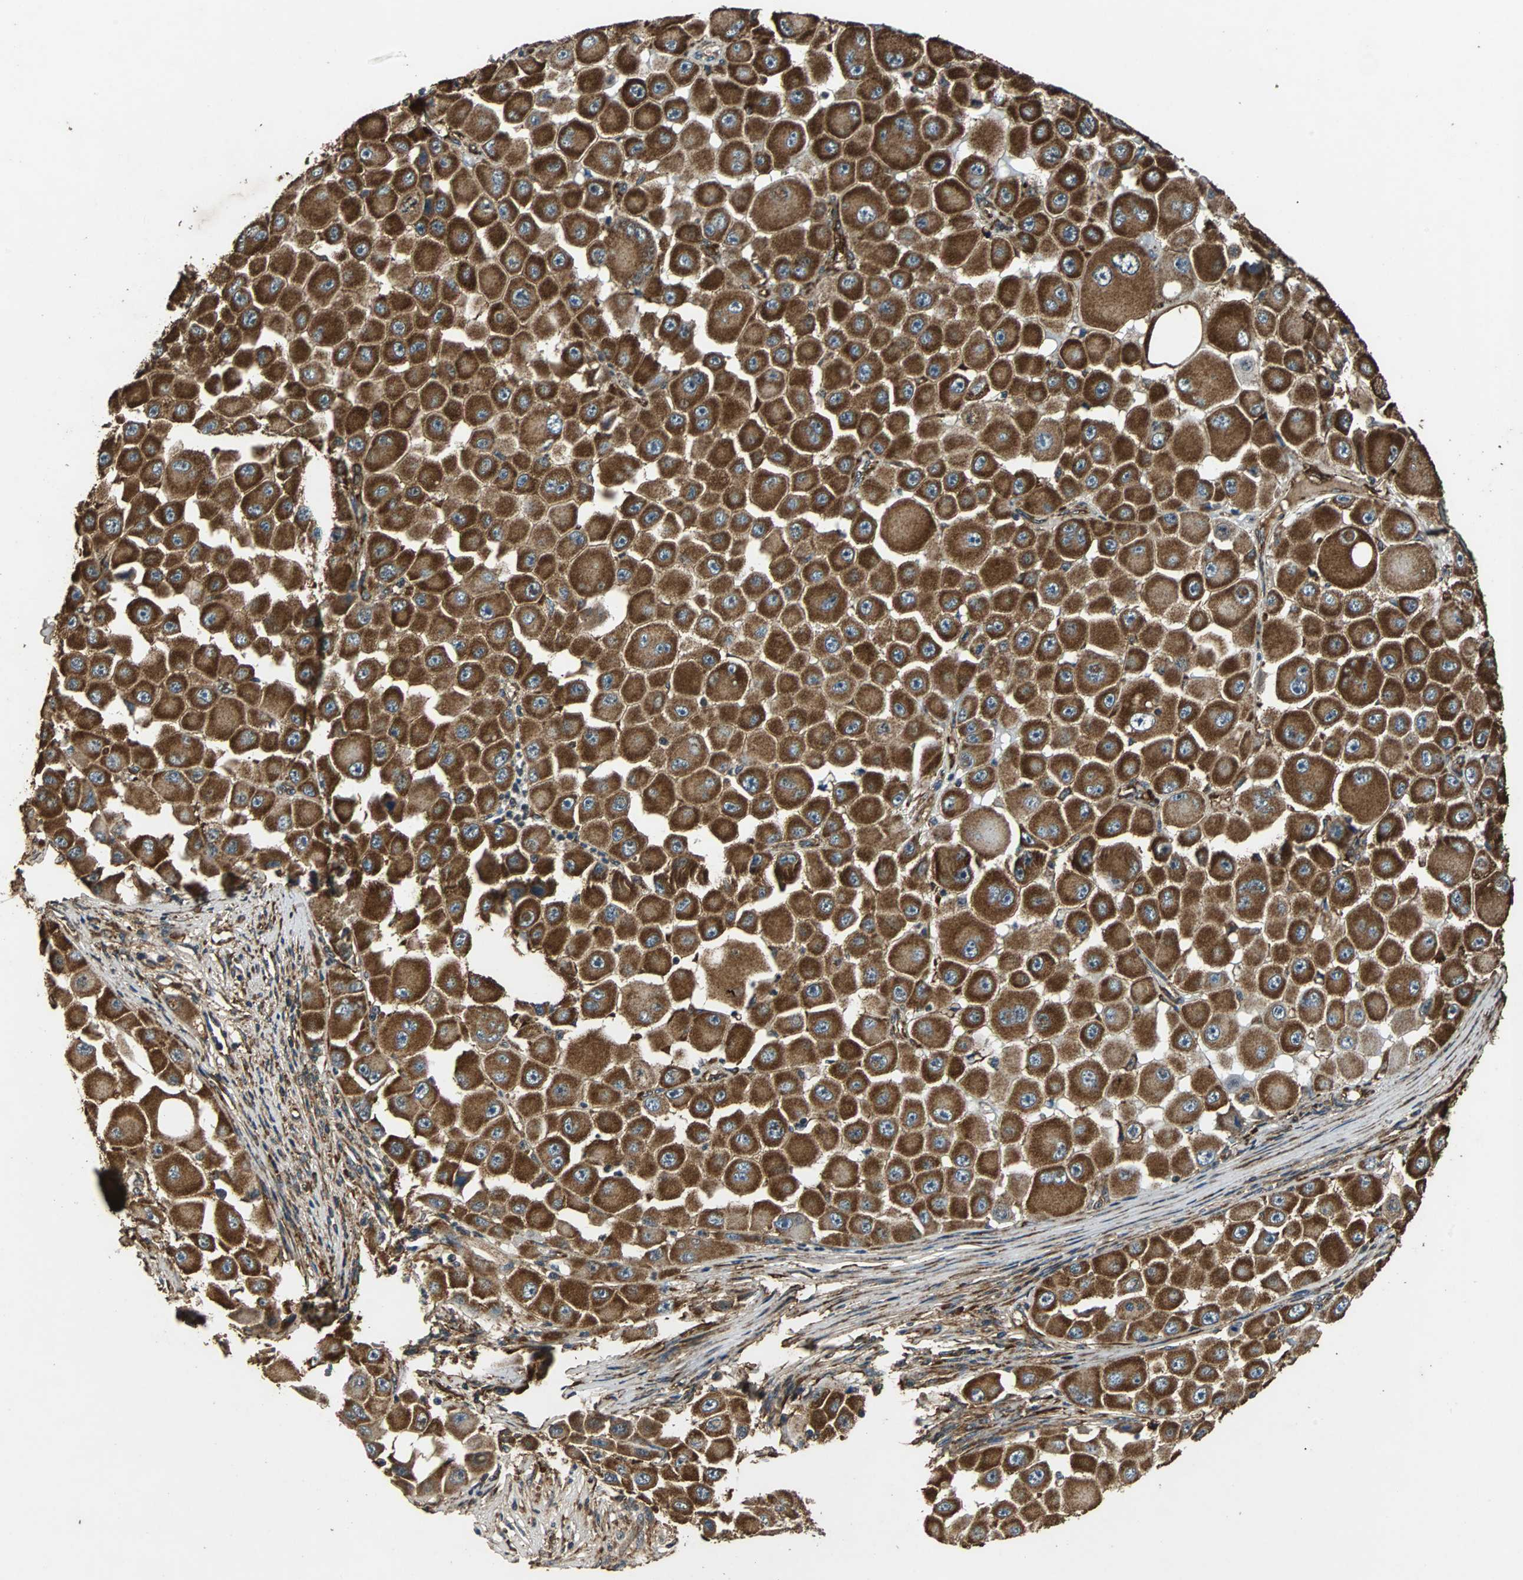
{"staining": {"intensity": "strong", "quantity": ">75%", "location": "cytoplasmic/membranous"}, "tissue": "melanoma", "cell_type": "Tumor cells", "image_type": "cancer", "snomed": [{"axis": "morphology", "description": "Malignant melanoma, NOS"}, {"axis": "topography", "description": "Skin"}], "caption": "Approximately >75% of tumor cells in human malignant melanoma show strong cytoplasmic/membranous protein staining as visualized by brown immunohistochemical staining.", "gene": "NAA10", "patient": {"sex": "female", "age": 81}}